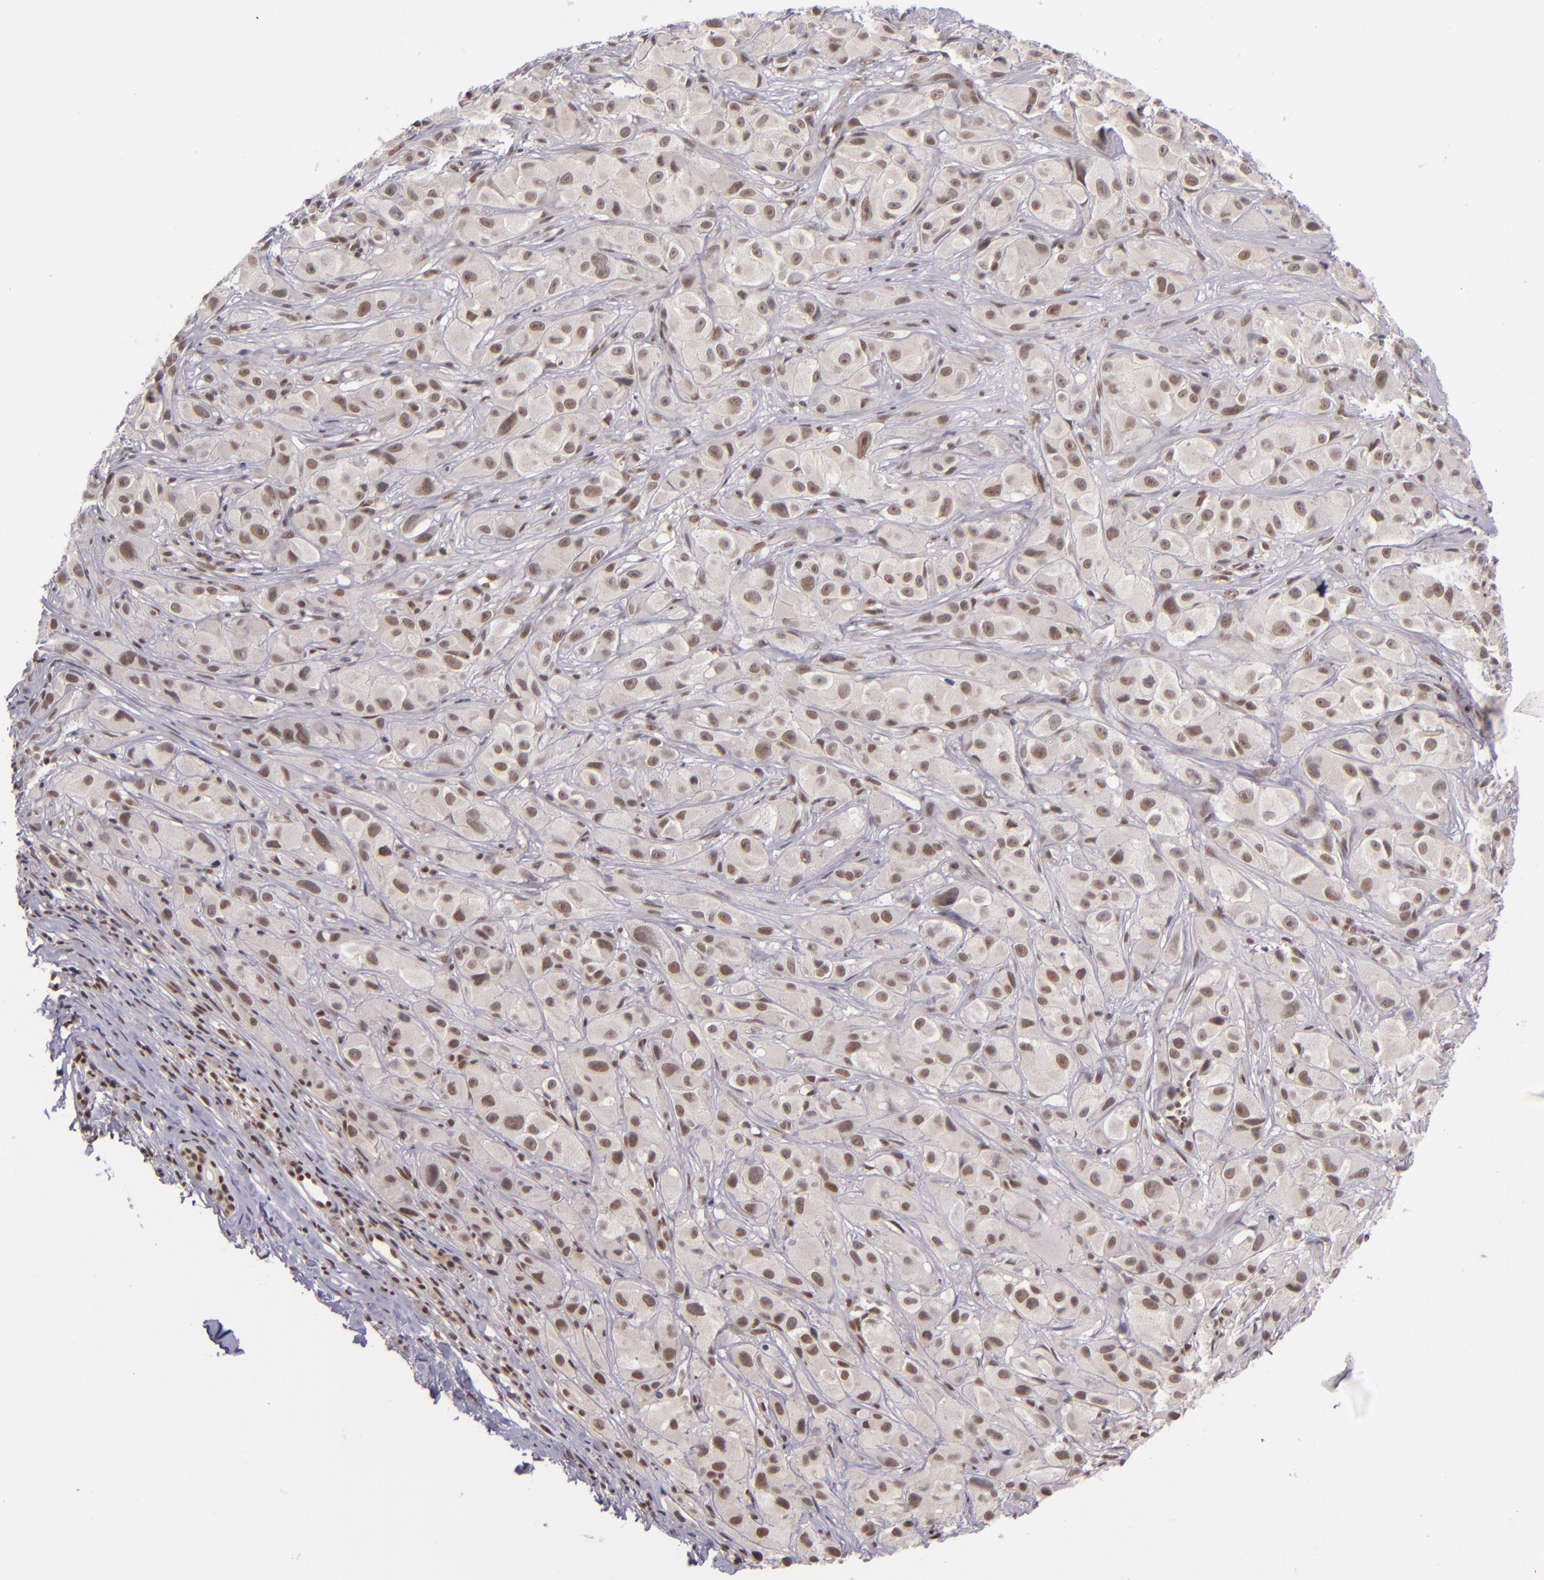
{"staining": {"intensity": "moderate", "quantity": ">75%", "location": "nuclear"}, "tissue": "melanoma", "cell_type": "Tumor cells", "image_type": "cancer", "snomed": [{"axis": "morphology", "description": "Malignant melanoma, NOS"}, {"axis": "topography", "description": "Skin"}], "caption": "Malignant melanoma was stained to show a protein in brown. There is medium levels of moderate nuclear positivity in approximately >75% of tumor cells.", "gene": "ZNF148", "patient": {"sex": "male", "age": 56}}